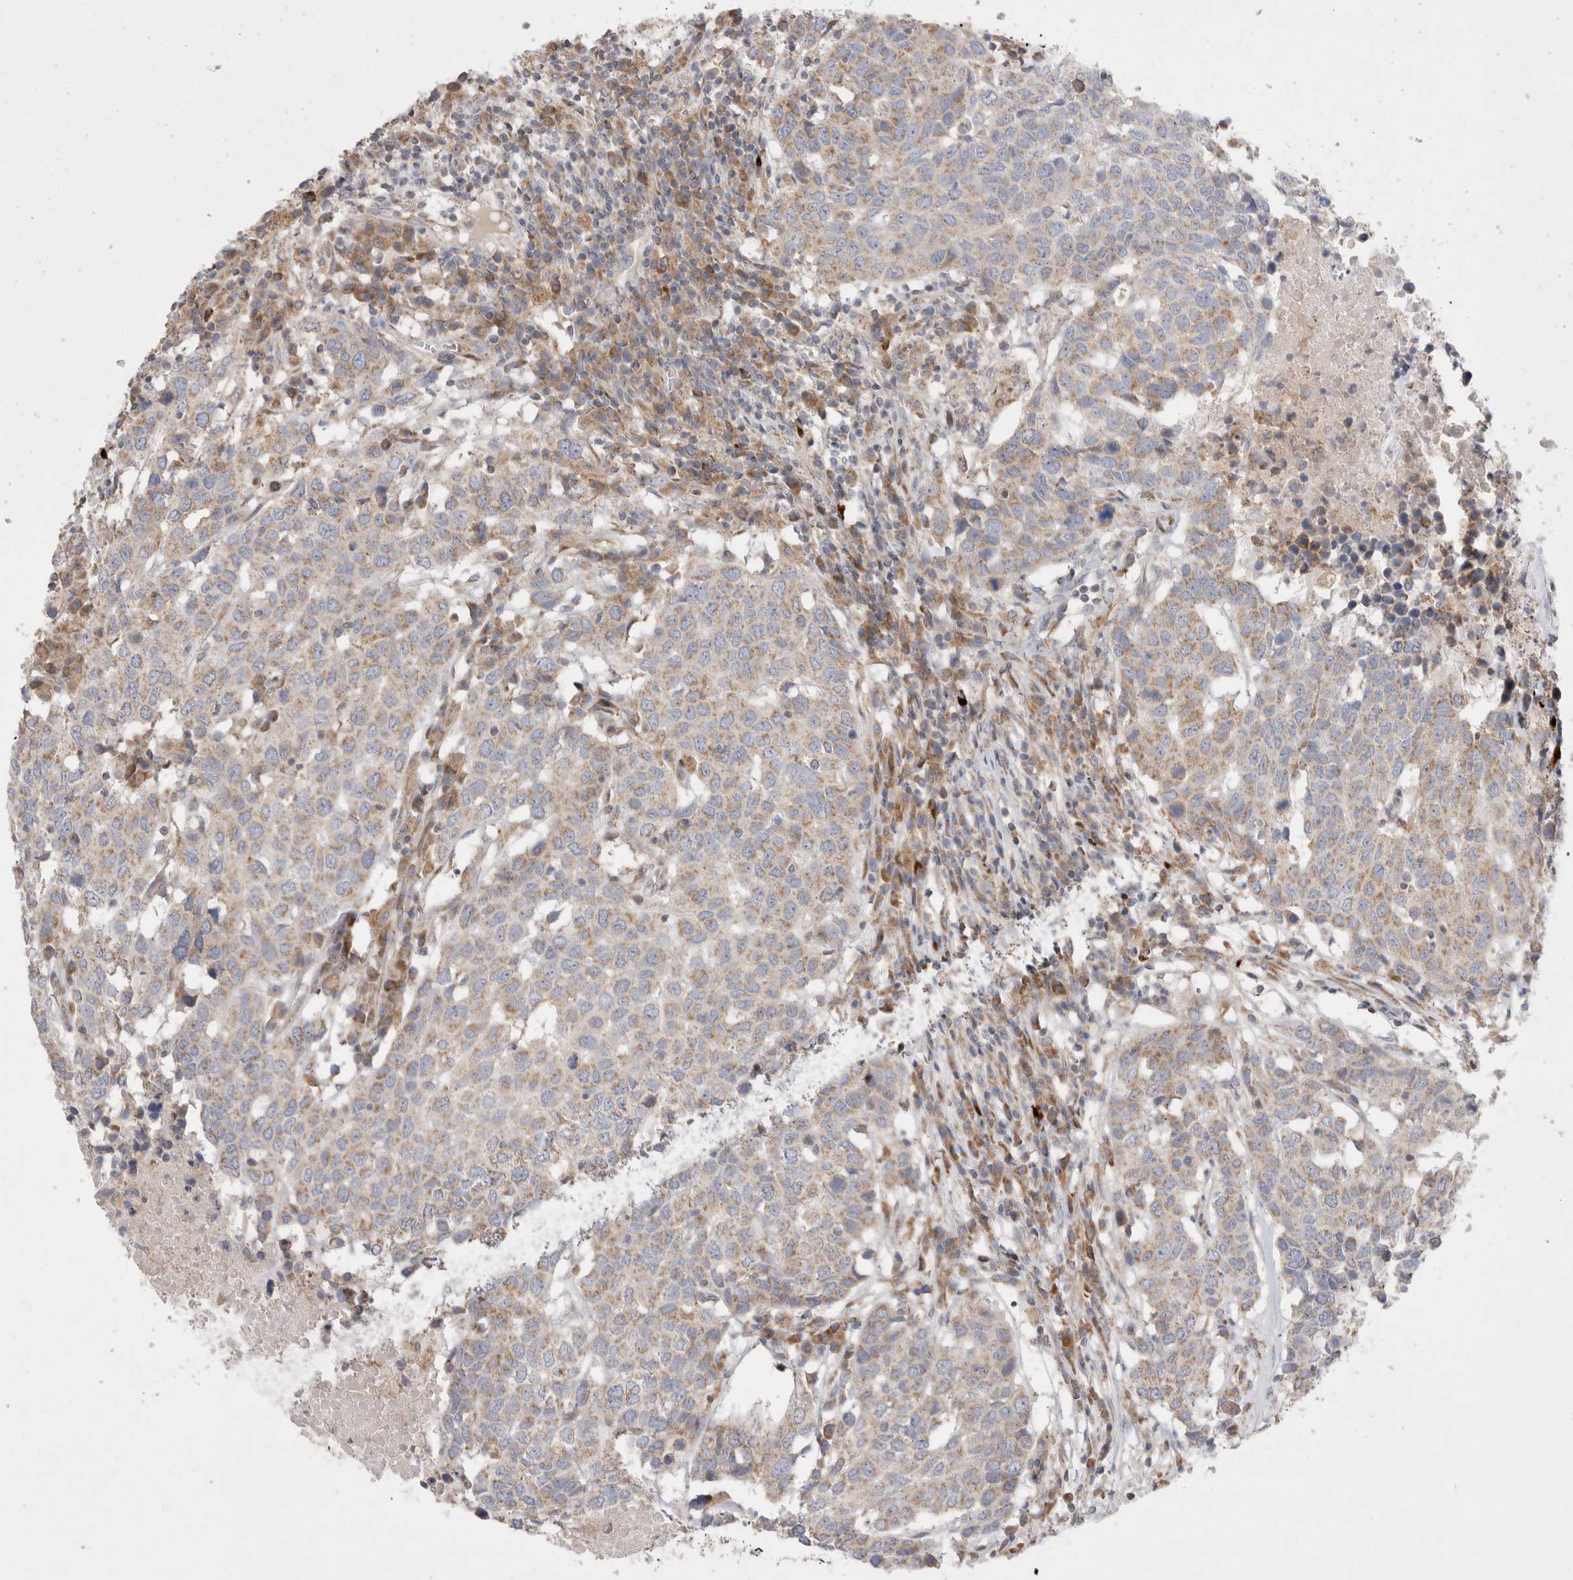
{"staining": {"intensity": "weak", "quantity": ">75%", "location": "cytoplasmic/membranous"}, "tissue": "head and neck cancer", "cell_type": "Tumor cells", "image_type": "cancer", "snomed": [{"axis": "morphology", "description": "Squamous cell carcinoma, NOS"}, {"axis": "topography", "description": "Head-Neck"}], "caption": "High-power microscopy captured an IHC photomicrograph of head and neck squamous cell carcinoma, revealing weak cytoplasmic/membranous staining in approximately >75% of tumor cells.", "gene": "TBC1D16", "patient": {"sex": "male", "age": 66}}